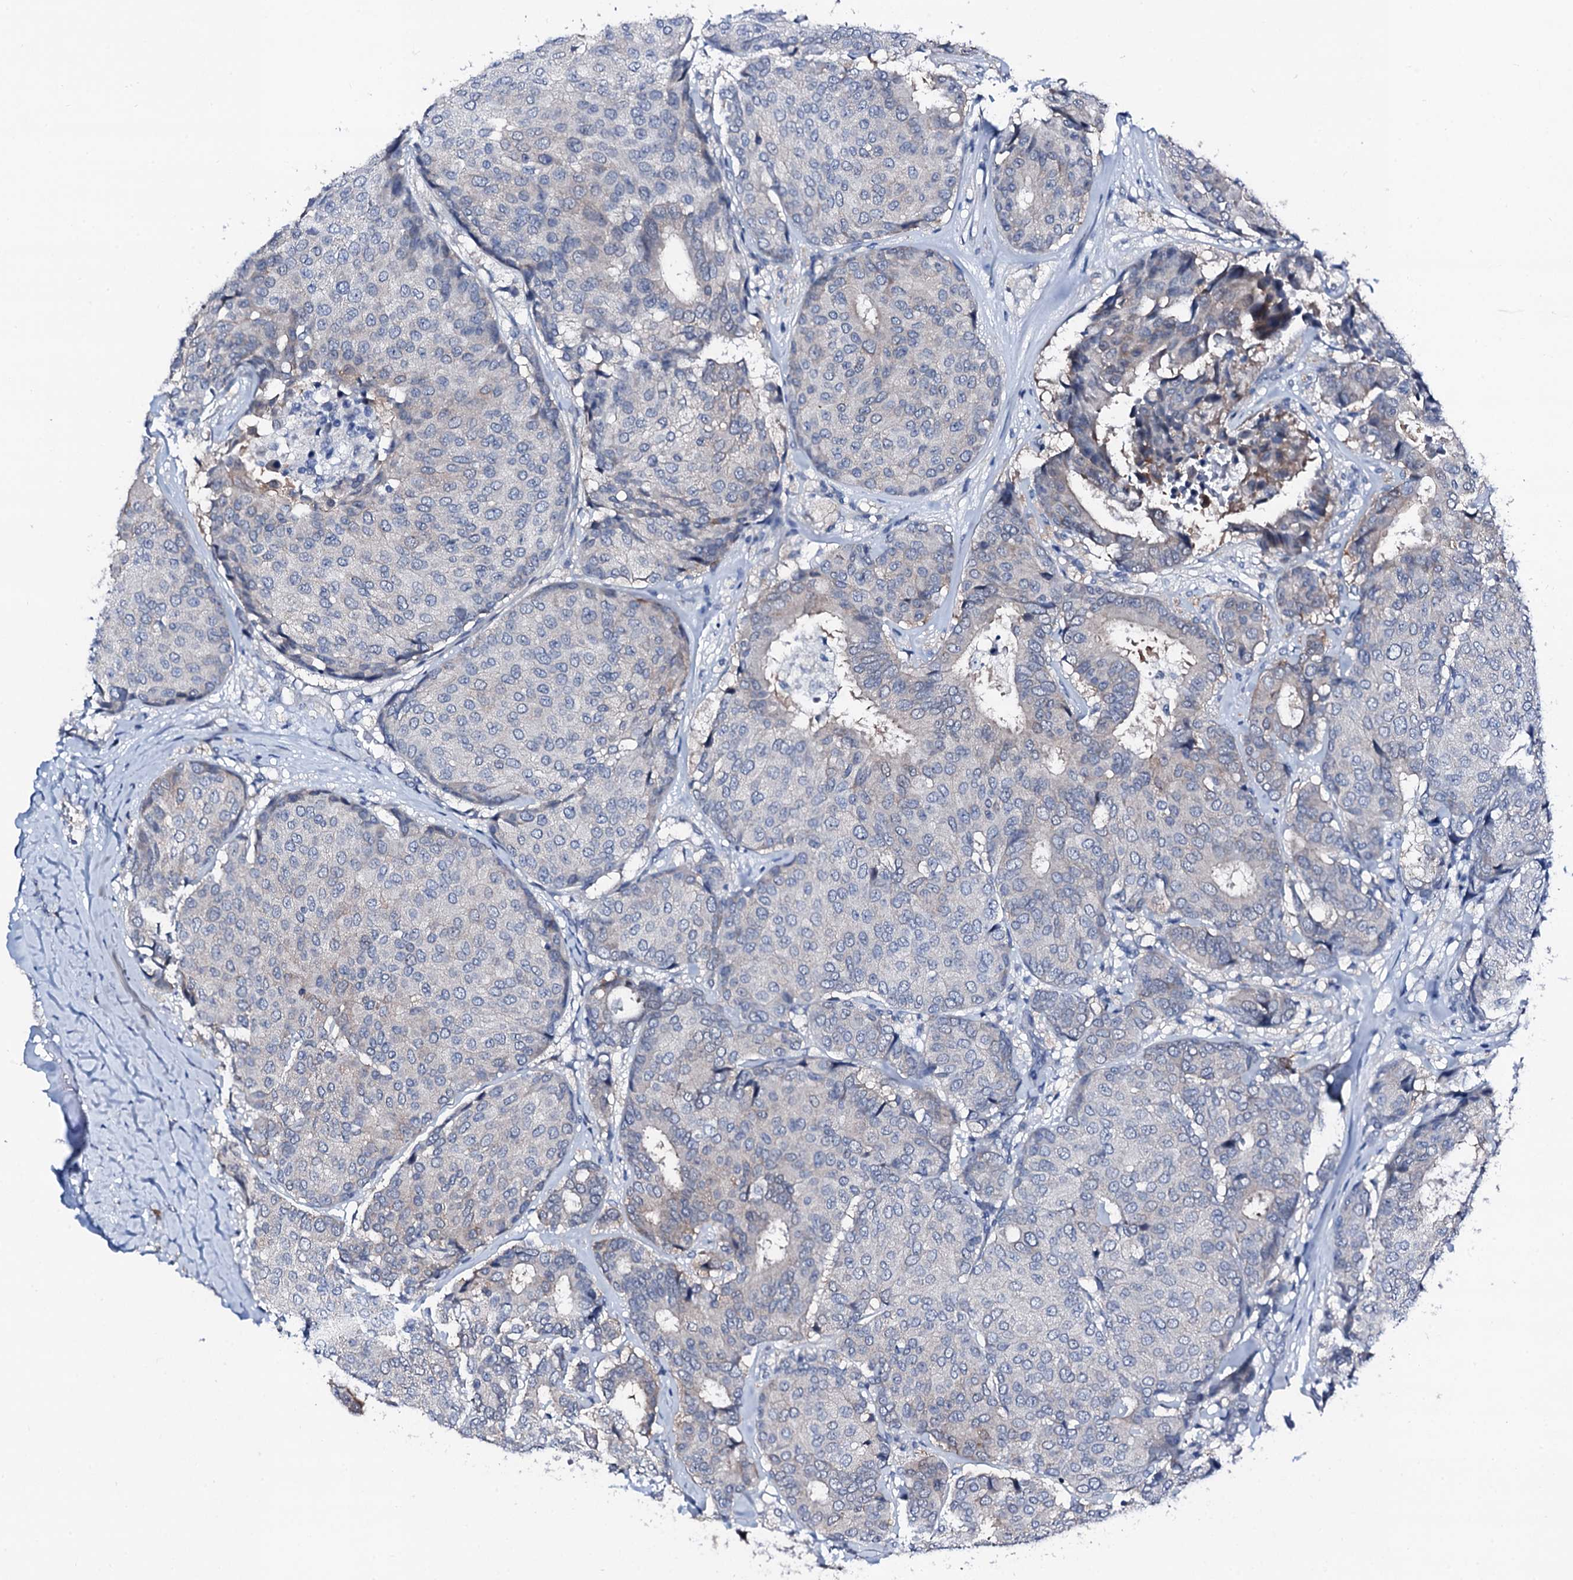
{"staining": {"intensity": "weak", "quantity": "<25%", "location": "cytoplasmic/membranous"}, "tissue": "breast cancer", "cell_type": "Tumor cells", "image_type": "cancer", "snomed": [{"axis": "morphology", "description": "Duct carcinoma"}, {"axis": "topography", "description": "Breast"}], "caption": "Protein analysis of breast intraductal carcinoma displays no significant staining in tumor cells.", "gene": "TRAFD1", "patient": {"sex": "female", "age": 75}}